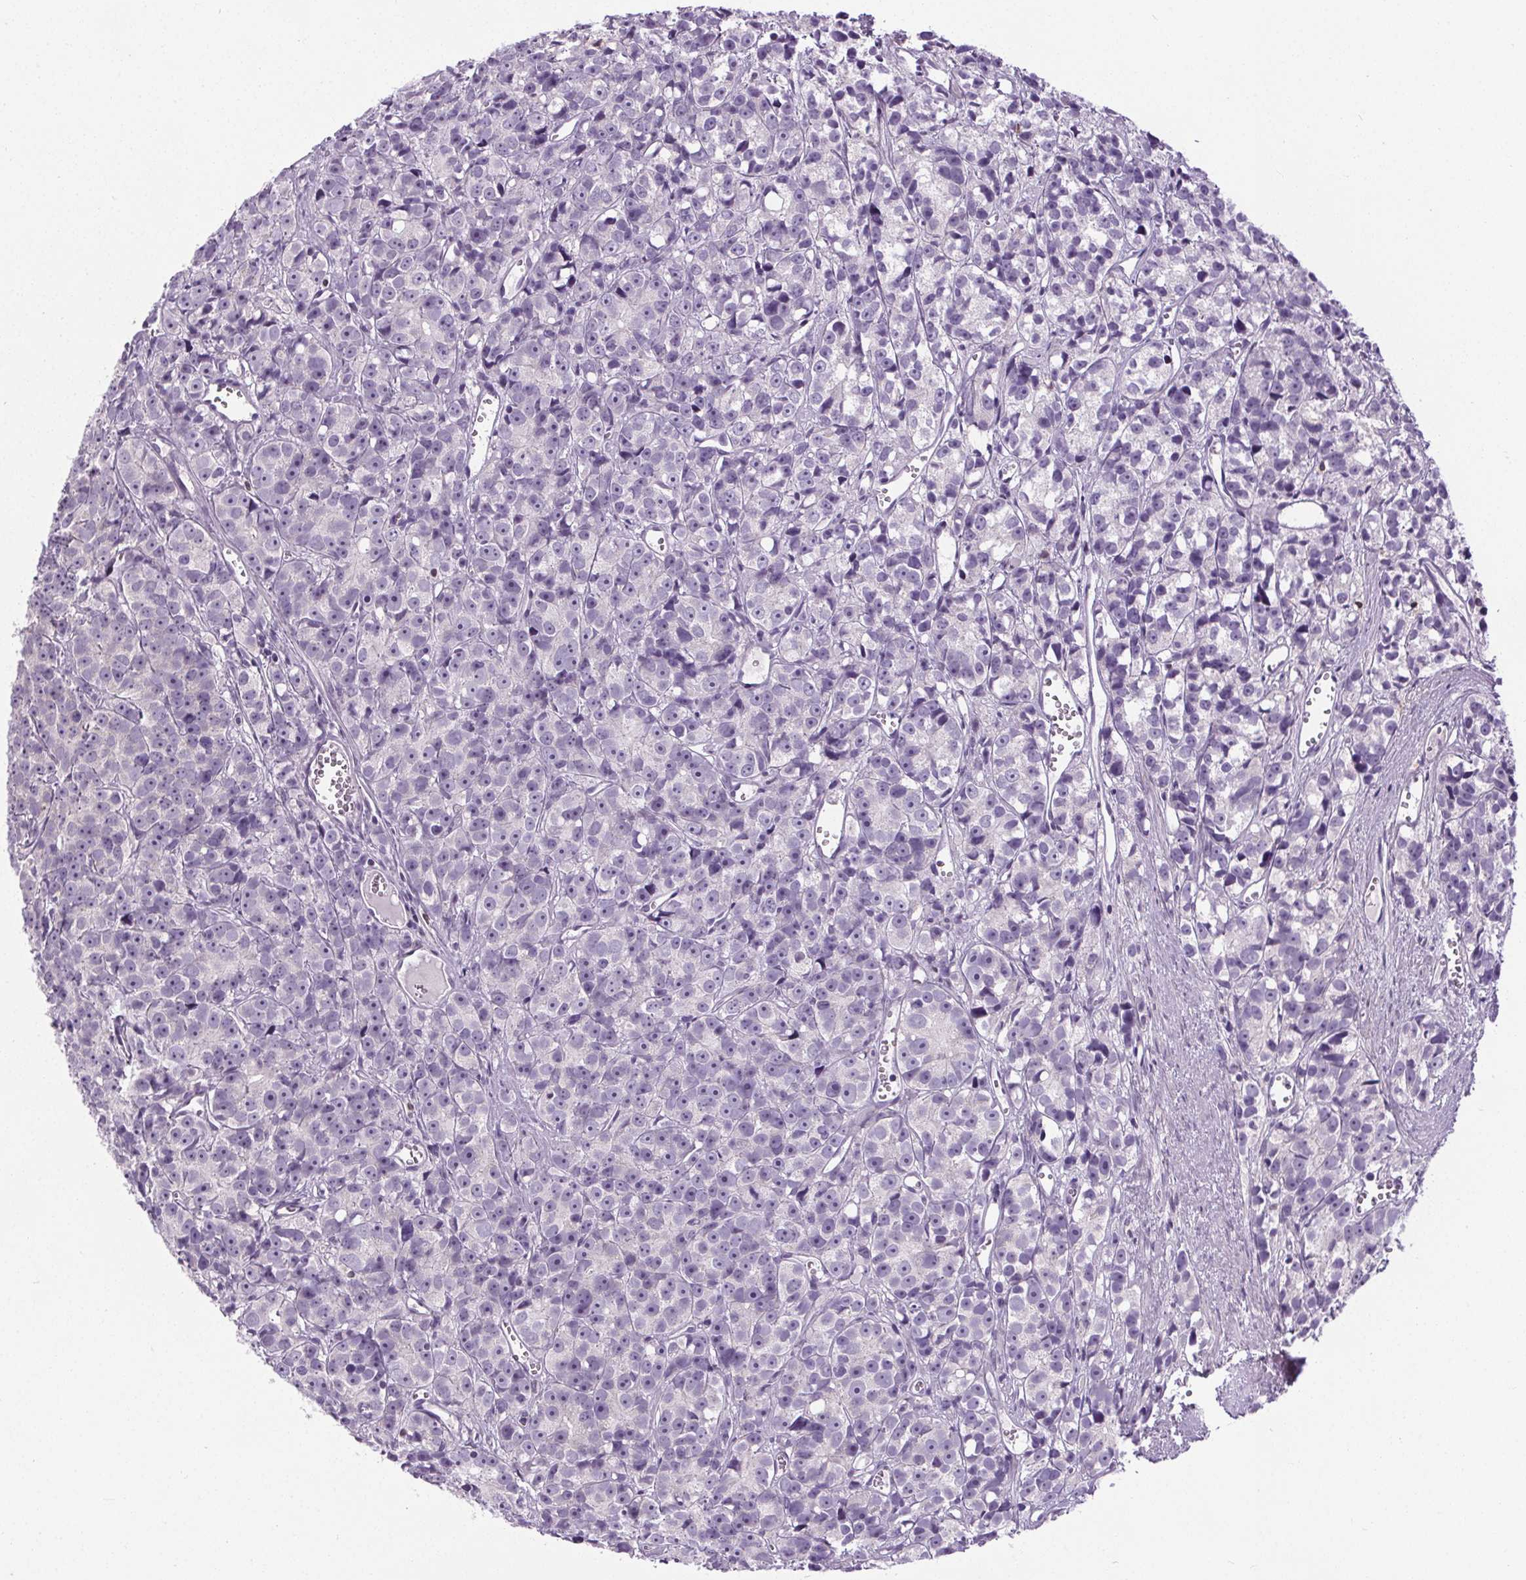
{"staining": {"intensity": "negative", "quantity": "none", "location": "none"}, "tissue": "prostate cancer", "cell_type": "Tumor cells", "image_type": "cancer", "snomed": [{"axis": "morphology", "description": "Adenocarcinoma, High grade"}, {"axis": "topography", "description": "Prostate"}], "caption": "A high-resolution image shows immunohistochemistry (IHC) staining of high-grade adenocarcinoma (prostate), which exhibits no significant positivity in tumor cells. The staining was performed using DAB to visualize the protein expression in brown, while the nuclei were stained in blue with hematoxylin (Magnification: 20x).", "gene": "TMEM240", "patient": {"sex": "male", "age": 77}}